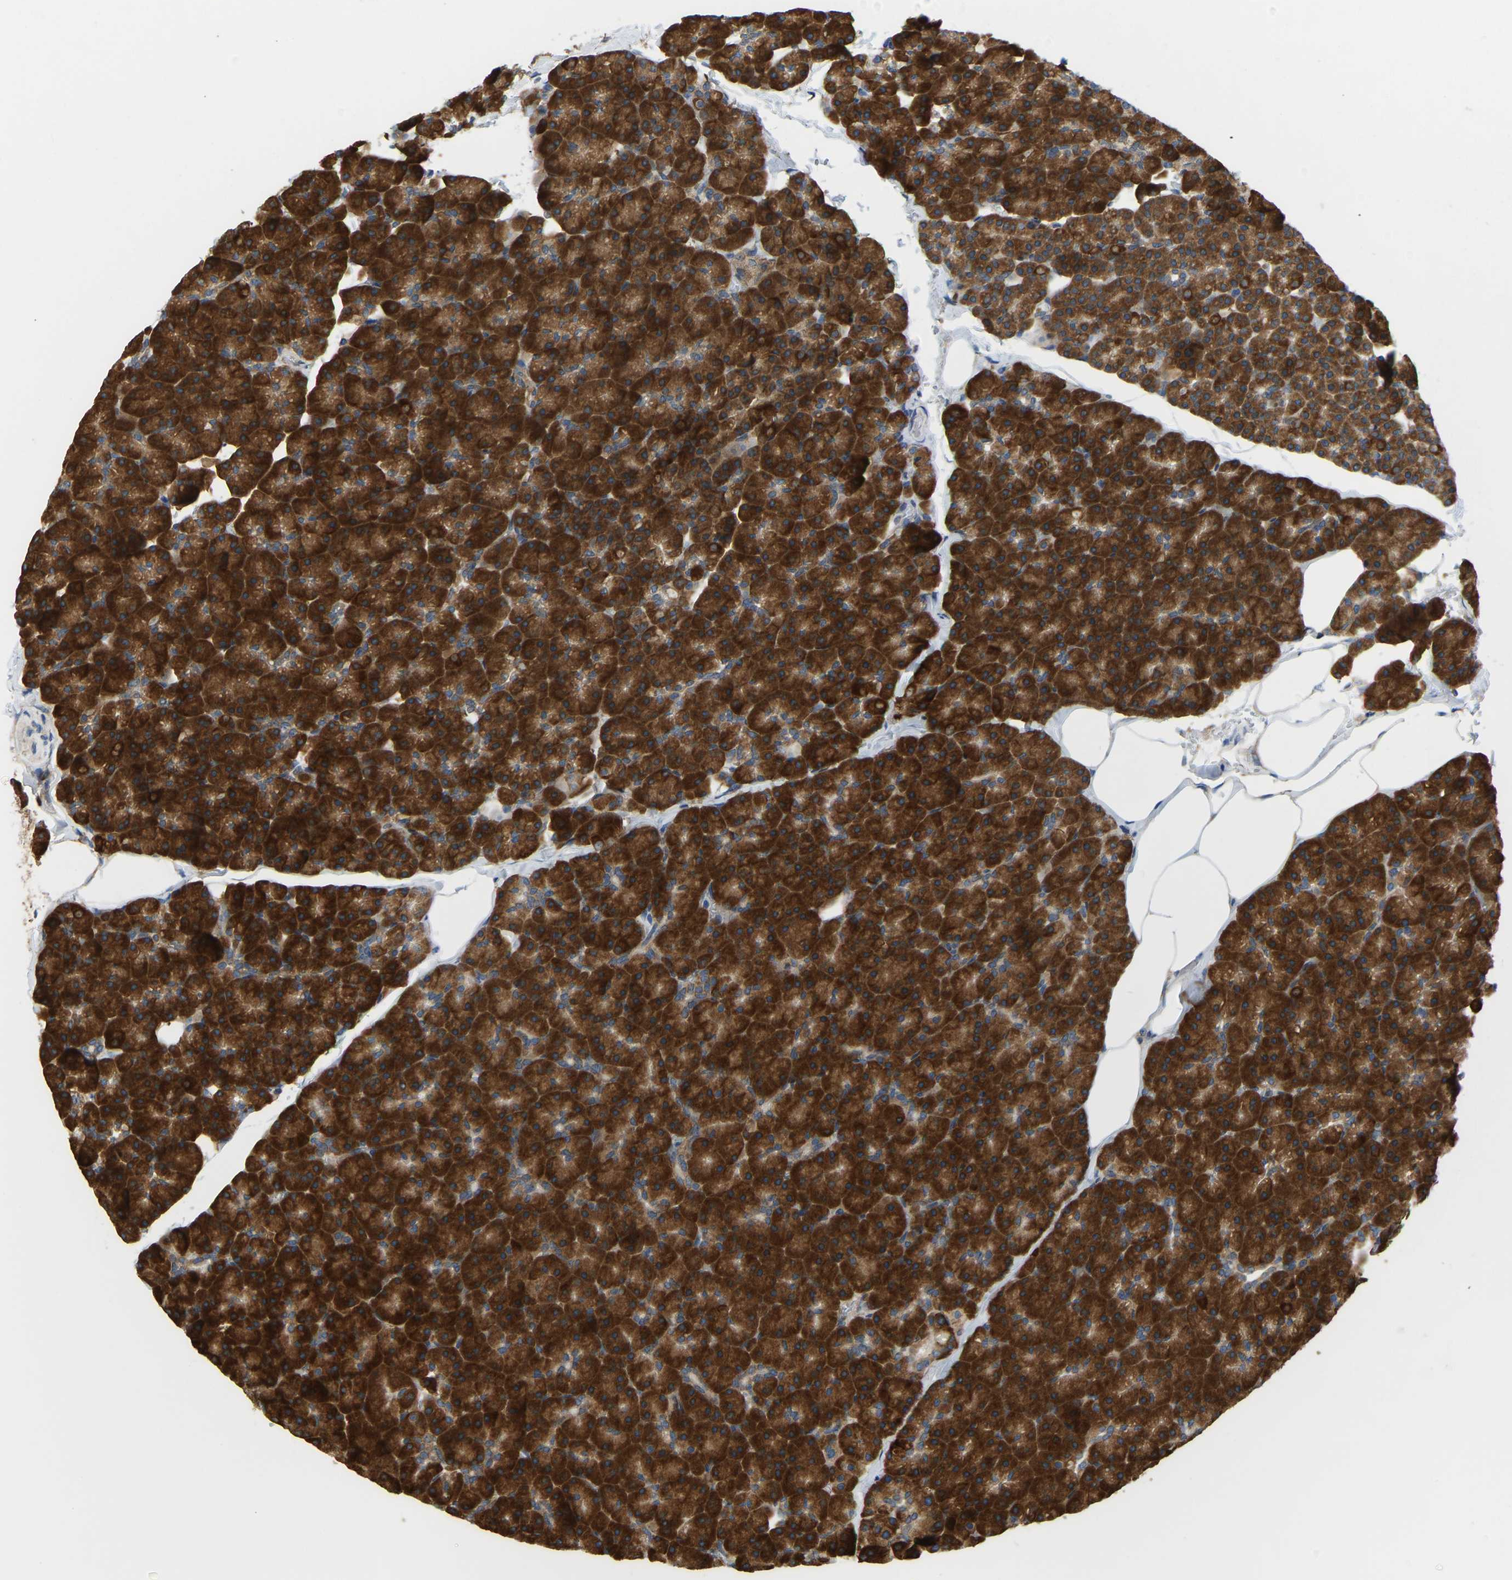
{"staining": {"intensity": "strong", "quantity": ">75%", "location": "cytoplasmic/membranous"}, "tissue": "pancreas", "cell_type": "Exocrine glandular cells", "image_type": "normal", "snomed": [{"axis": "morphology", "description": "Normal tissue, NOS"}, {"axis": "topography", "description": "Pancreas"}], "caption": "Pancreas was stained to show a protein in brown. There is high levels of strong cytoplasmic/membranous positivity in about >75% of exocrine glandular cells.", "gene": "RPS6KB2", "patient": {"sex": "male", "age": 35}}